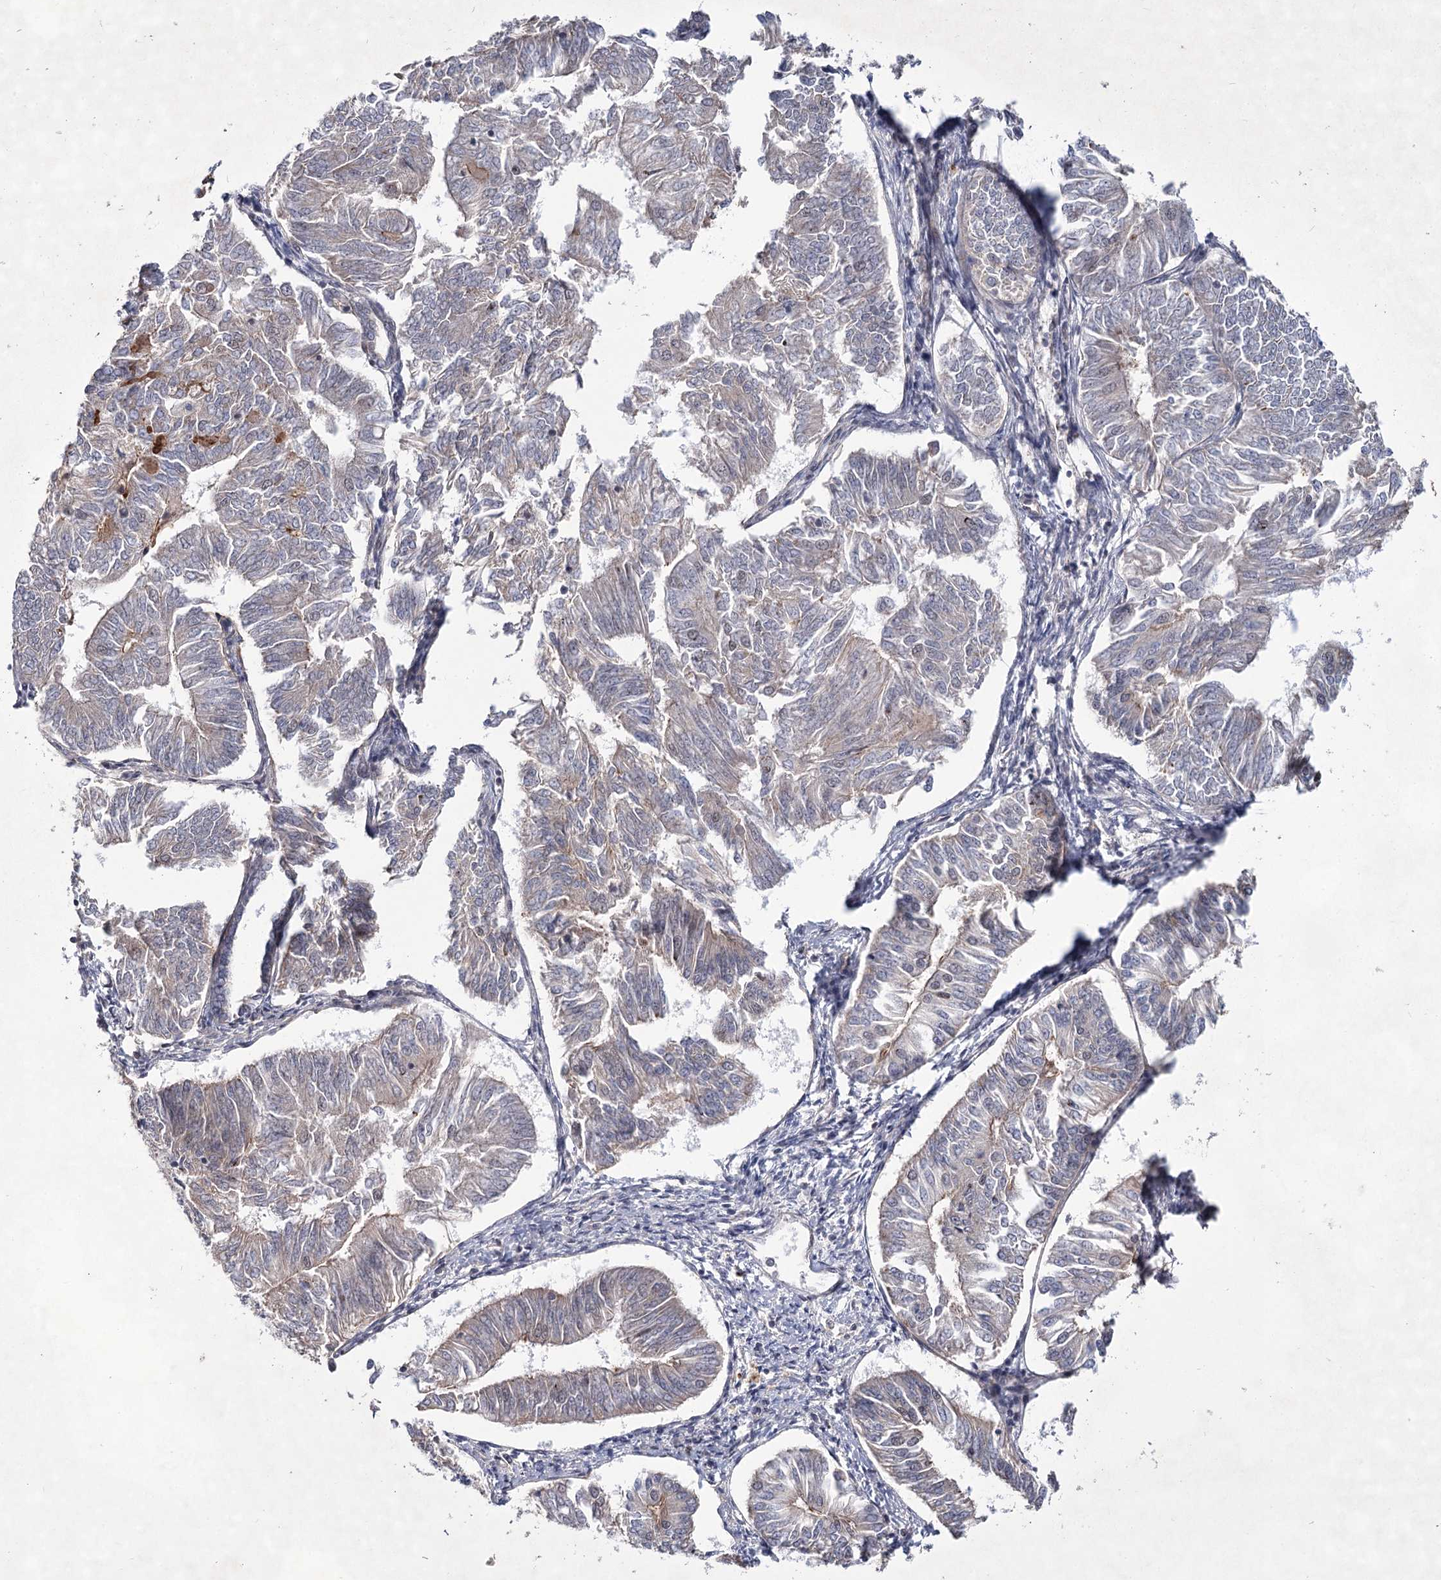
{"staining": {"intensity": "weak", "quantity": "<25%", "location": "cytoplasmic/membranous"}, "tissue": "endometrial cancer", "cell_type": "Tumor cells", "image_type": "cancer", "snomed": [{"axis": "morphology", "description": "Adenocarcinoma, NOS"}, {"axis": "topography", "description": "Endometrium"}], "caption": "An immunohistochemistry (IHC) photomicrograph of endometrial cancer (adenocarcinoma) is shown. There is no staining in tumor cells of endometrial cancer (adenocarcinoma).", "gene": "ATL2", "patient": {"sex": "female", "age": 58}}